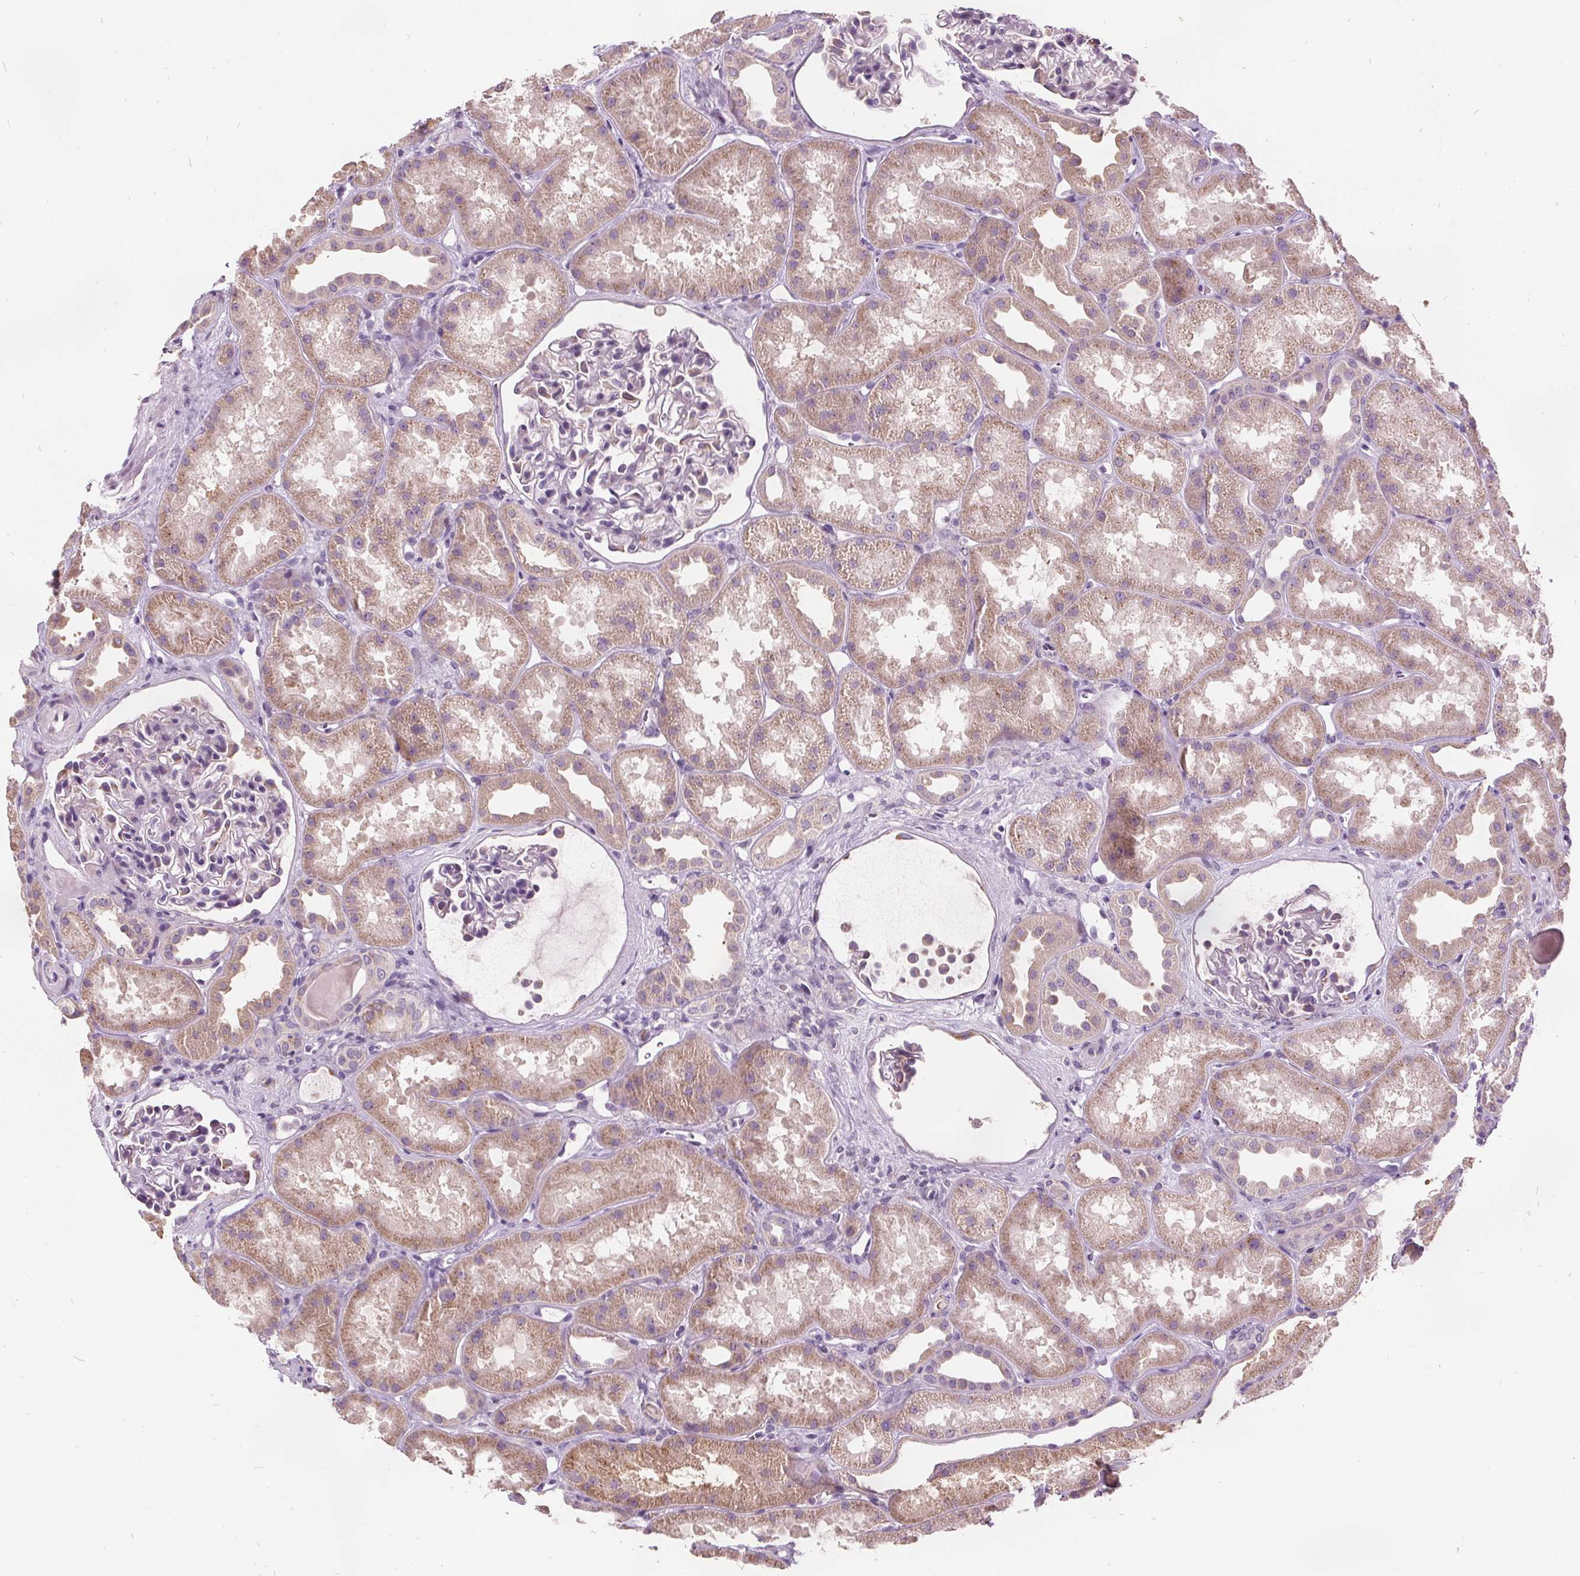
{"staining": {"intensity": "negative", "quantity": "none", "location": "none"}, "tissue": "kidney", "cell_type": "Cells in glomeruli", "image_type": "normal", "snomed": [{"axis": "morphology", "description": "Normal tissue, NOS"}, {"axis": "topography", "description": "Kidney"}], "caption": "Cells in glomeruli show no significant staining in normal kidney.", "gene": "ACOX2", "patient": {"sex": "male", "age": 61}}